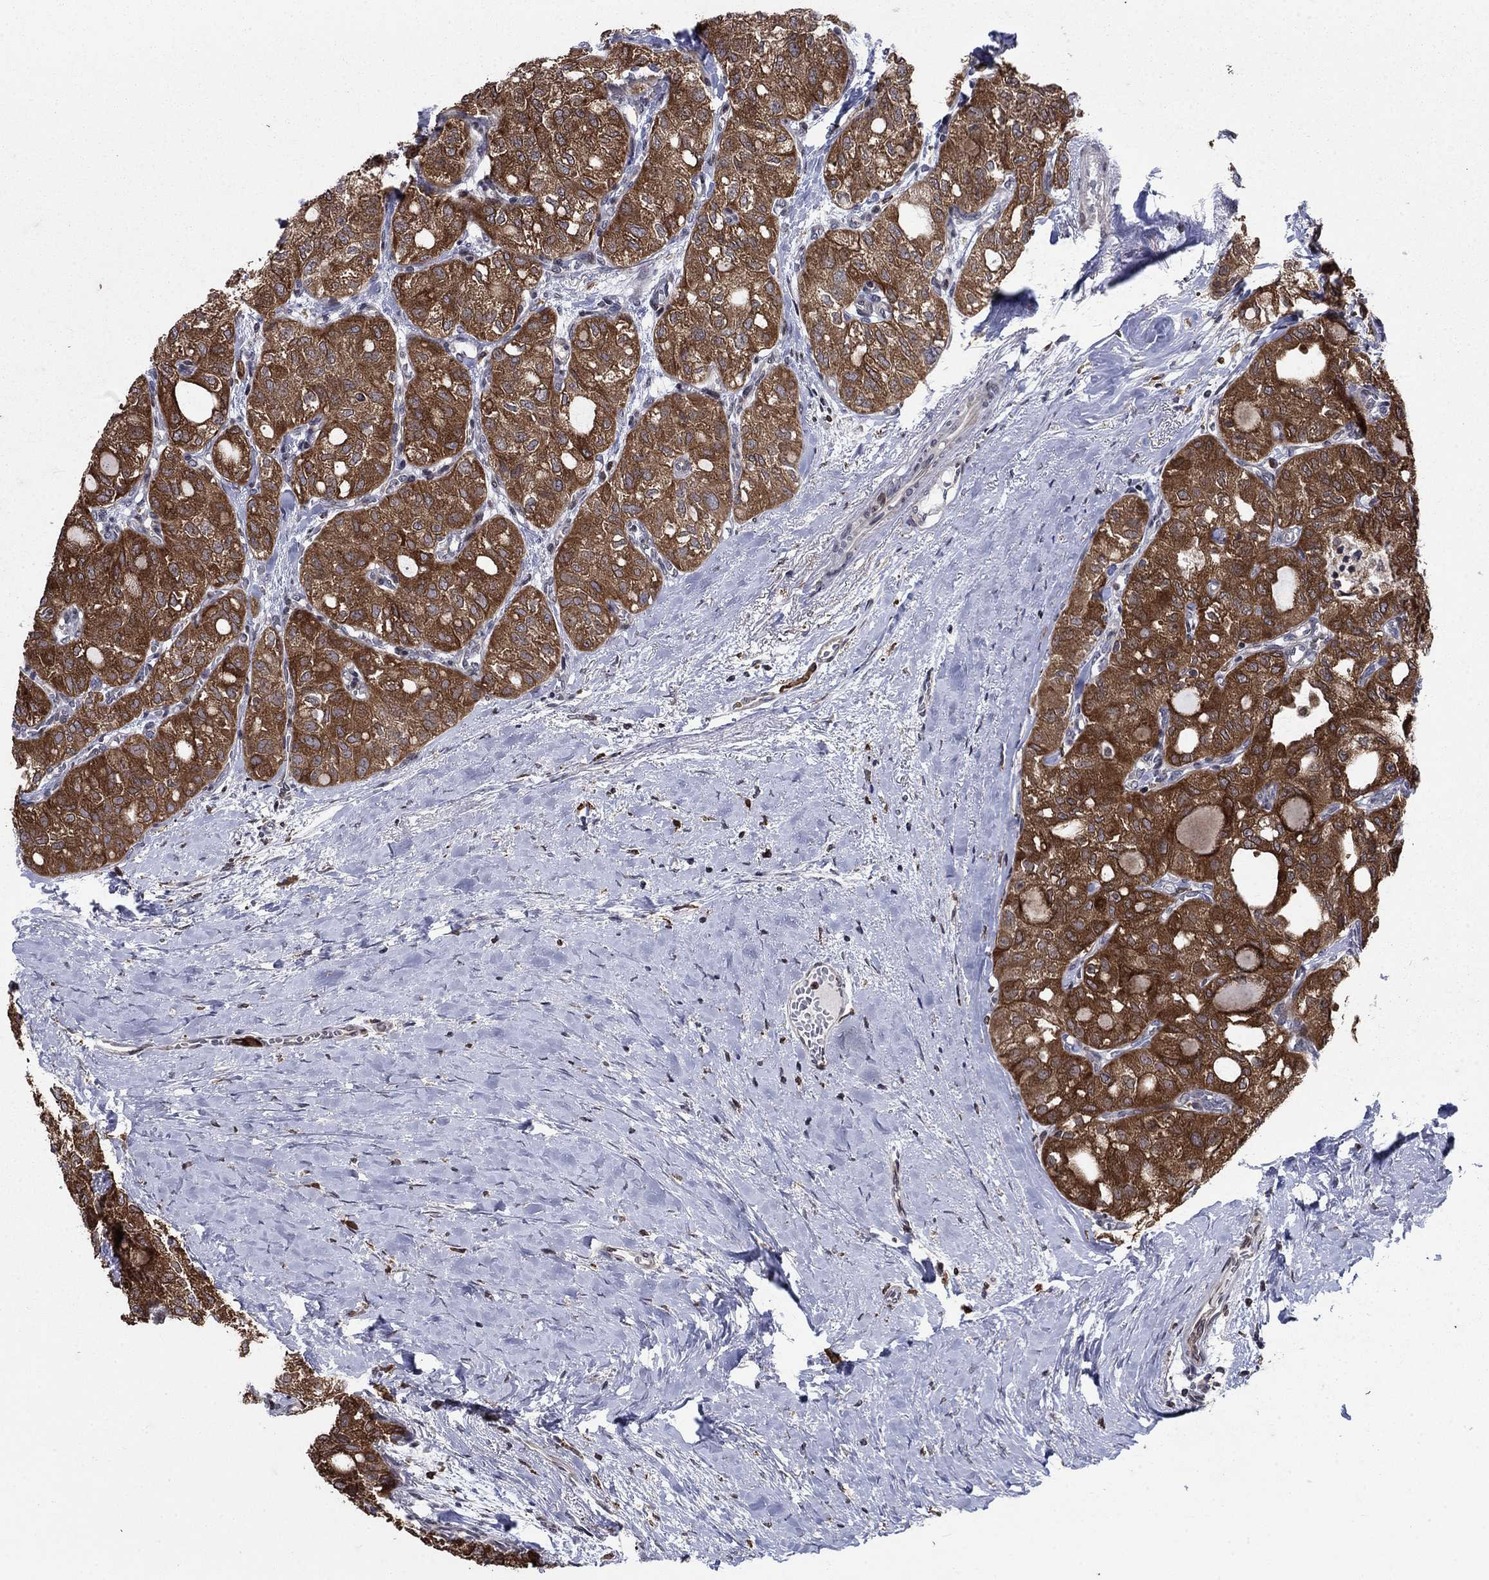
{"staining": {"intensity": "strong", "quantity": "25%-75%", "location": "cytoplasmic/membranous"}, "tissue": "thyroid cancer", "cell_type": "Tumor cells", "image_type": "cancer", "snomed": [{"axis": "morphology", "description": "Follicular adenoma carcinoma, NOS"}, {"axis": "topography", "description": "Thyroid gland"}], "caption": "High-magnification brightfield microscopy of thyroid cancer stained with DAB (3,3'-diaminobenzidine) (brown) and counterstained with hematoxylin (blue). tumor cells exhibit strong cytoplasmic/membranous staining is appreciated in about25%-75% of cells.", "gene": "DHRS7", "patient": {"sex": "male", "age": 75}}